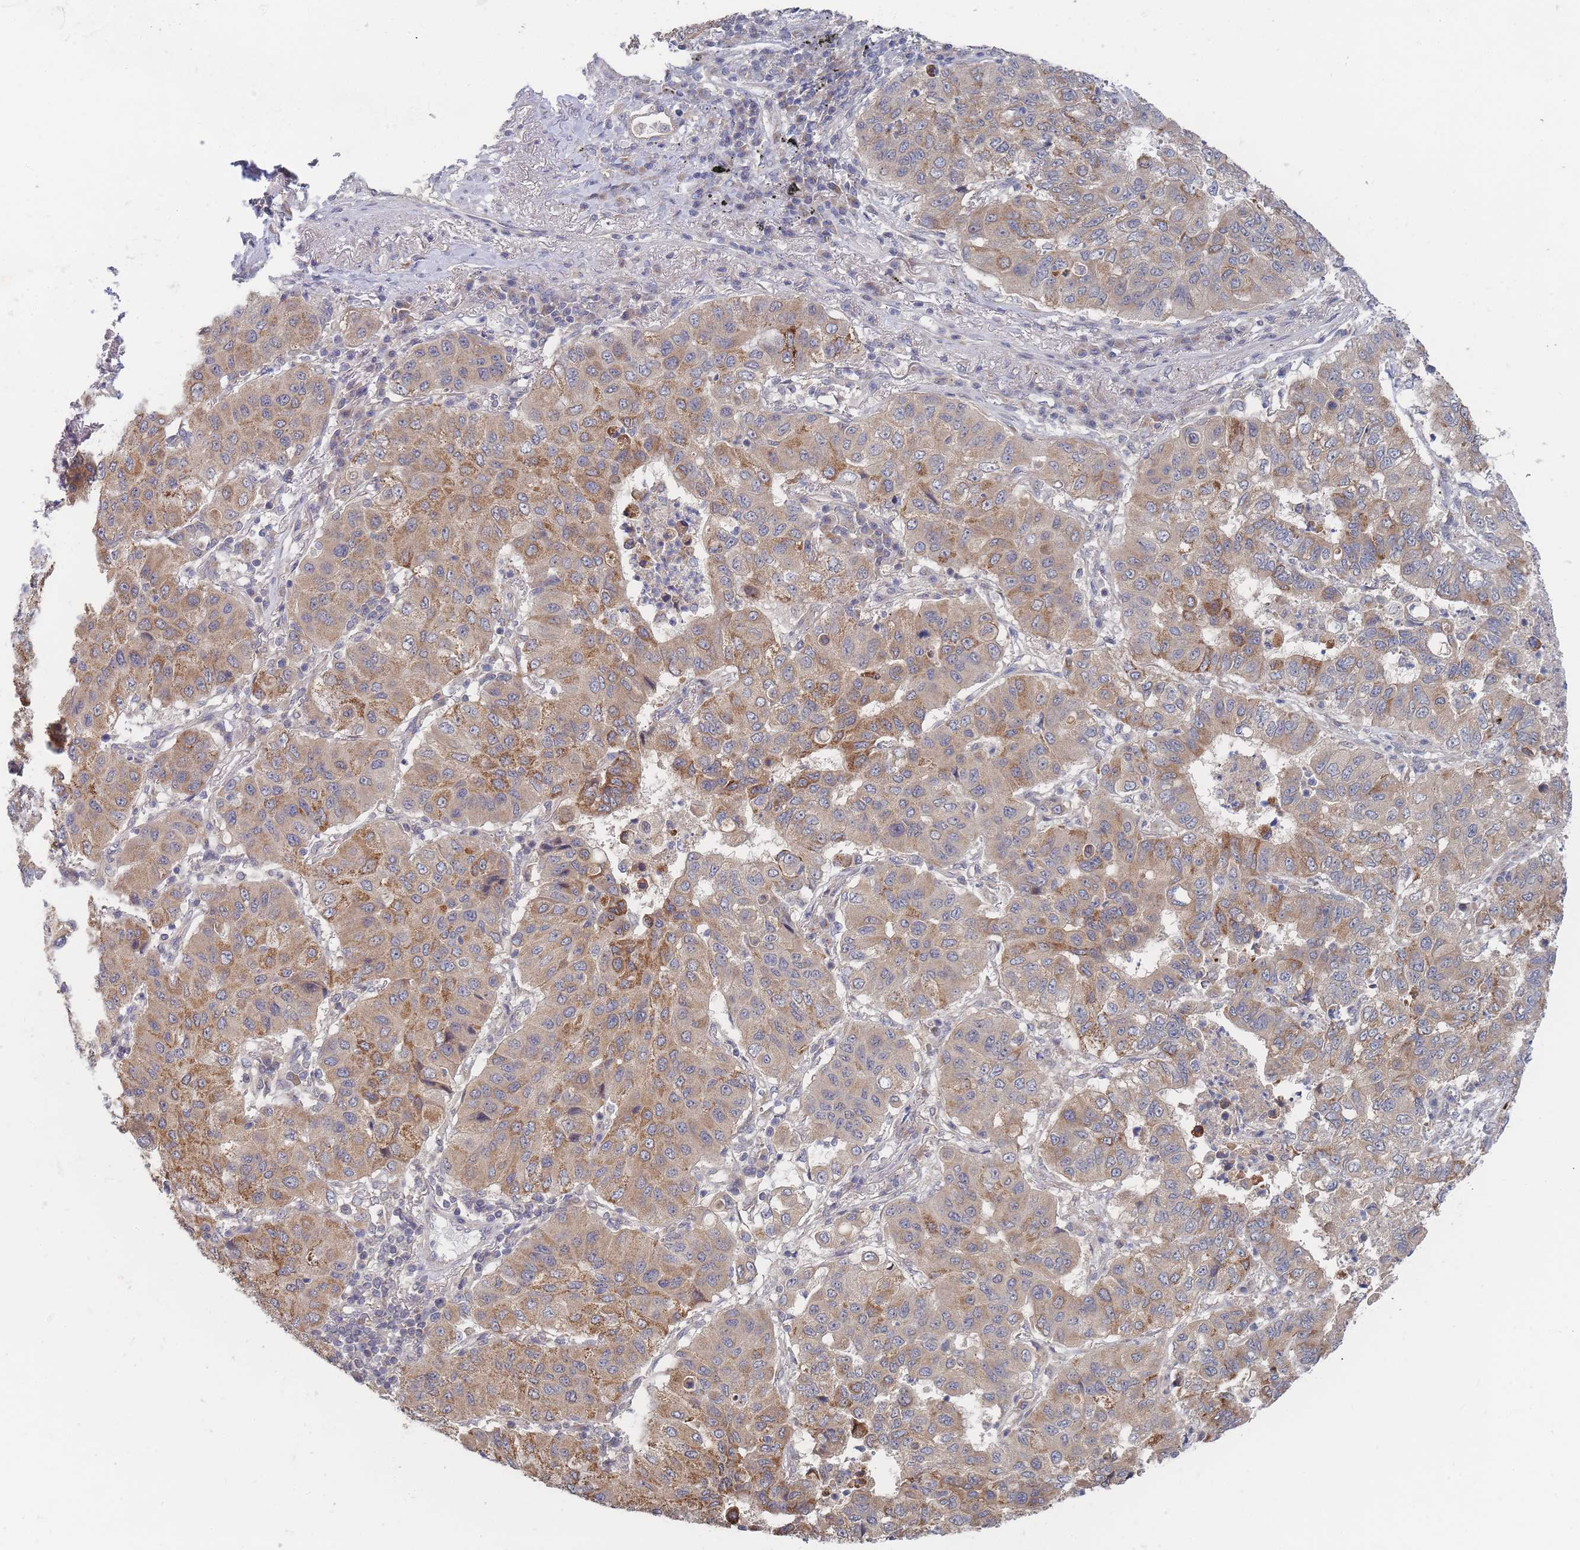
{"staining": {"intensity": "moderate", "quantity": ">75%", "location": "cytoplasmic/membranous"}, "tissue": "lung cancer", "cell_type": "Tumor cells", "image_type": "cancer", "snomed": [{"axis": "morphology", "description": "Squamous cell carcinoma, NOS"}, {"axis": "topography", "description": "Lung"}], "caption": "Protein staining of lung squamous cell carcinoma tissue displays moderate cytoplasmic/membranous staining in approximately >75% of tumor cells. The staining was performed using DAB to visualize the protein expression in brown, while the nuclei were stained in blue with hematoxylin (Magnification: 20x).", "gene": "SLC35F5", "patient": {"sex": "male", "age": 74}}